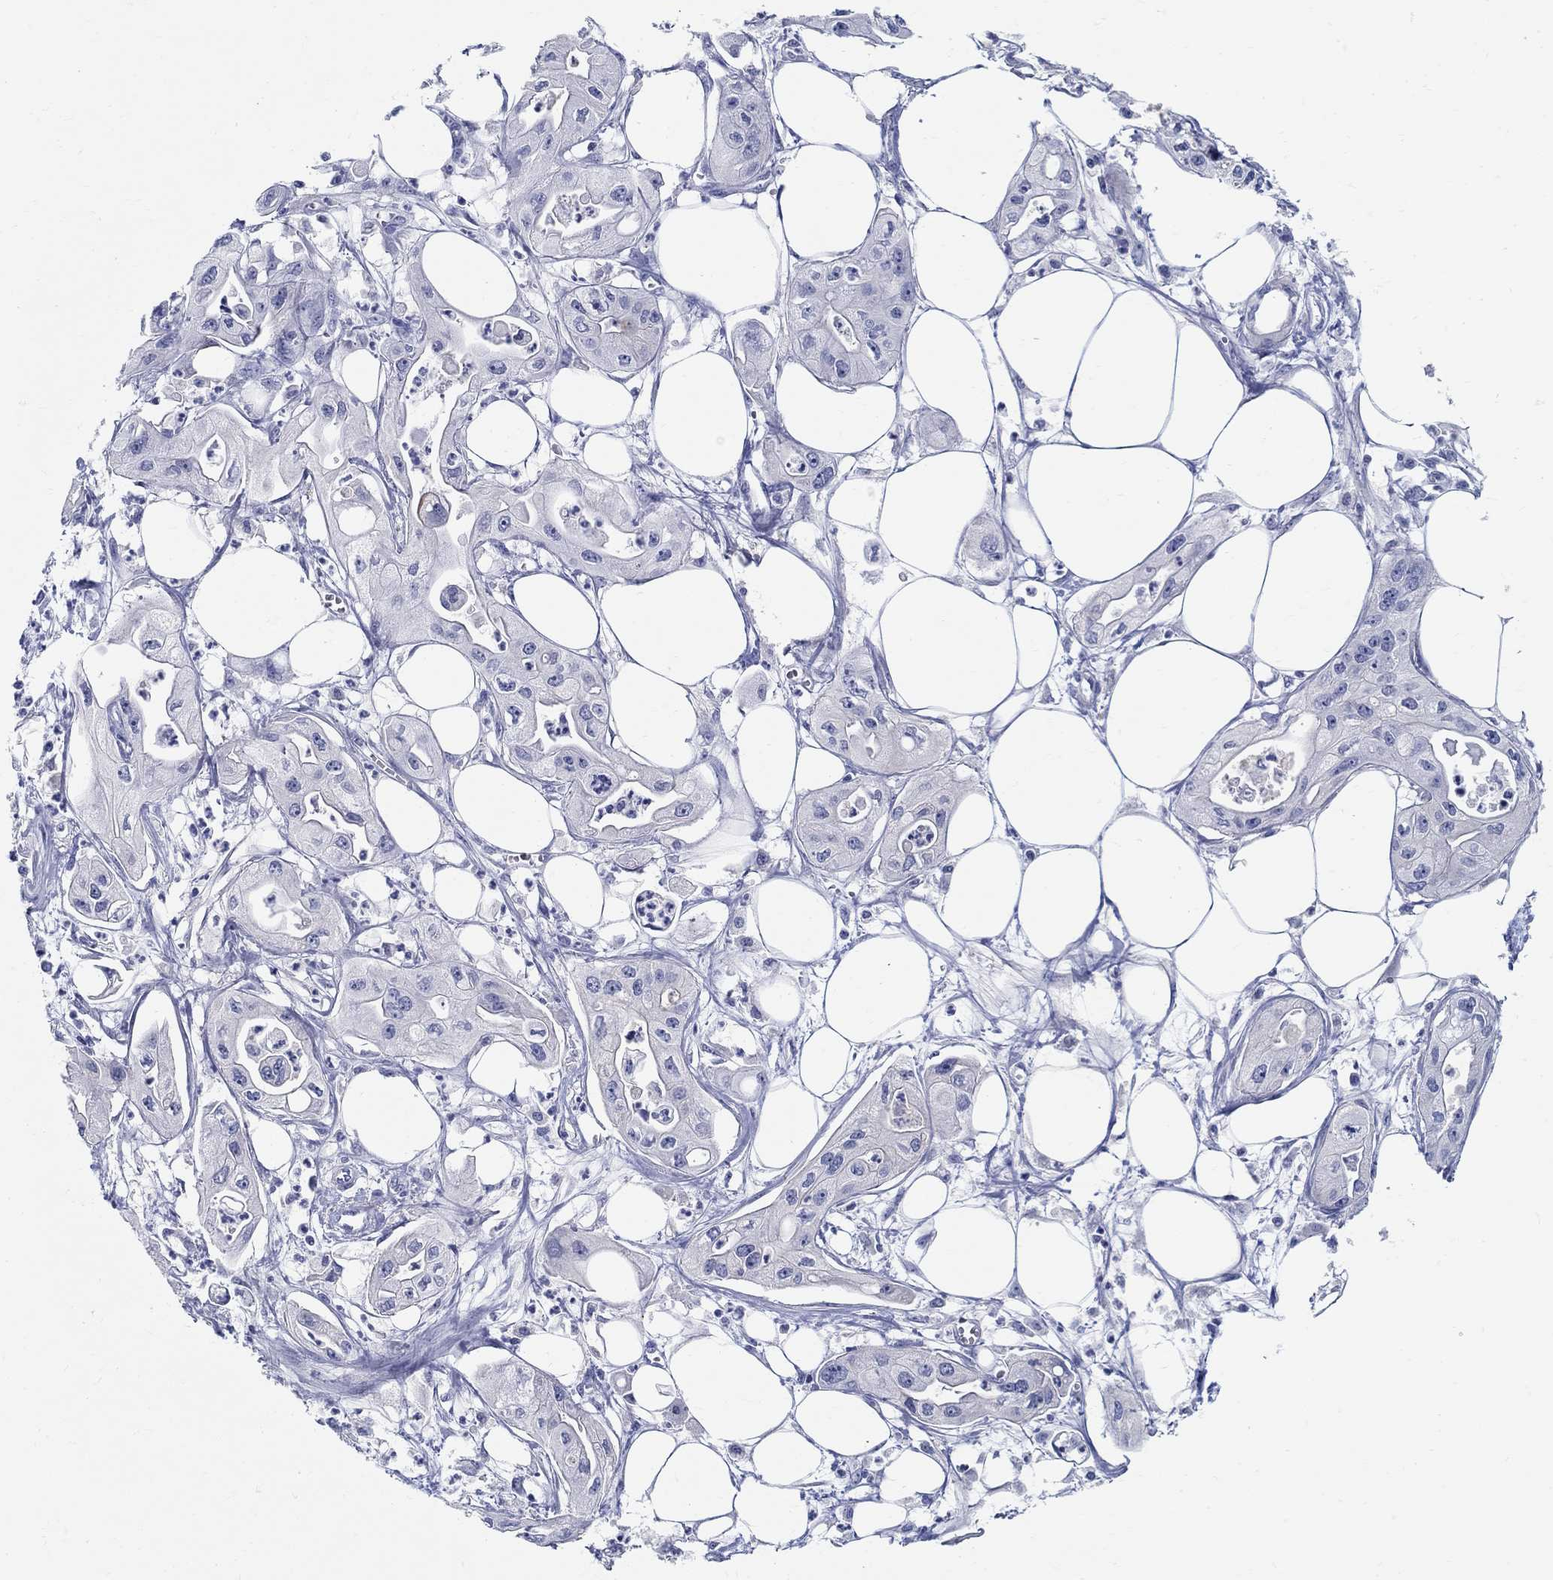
{"staining": {"intensity": "negative", "quantity": "none", "location": "none"}, "tissue": "pancreatic cancer", "cell_type": "Tumor cells", "image_type": "cancer", "snomed": [{"axis": "morphology", "description": "Adenocarcinoma, NOS"}, {"axis": "topography", "description": "Pancreas"}], "caption": "Protein analysis of pancreatic cancer (adenocarcinoma) demonstrates no significant staining in tumor cells.", "gene": "CRYGD", "patient": {"sex": "male", "age": 70}}